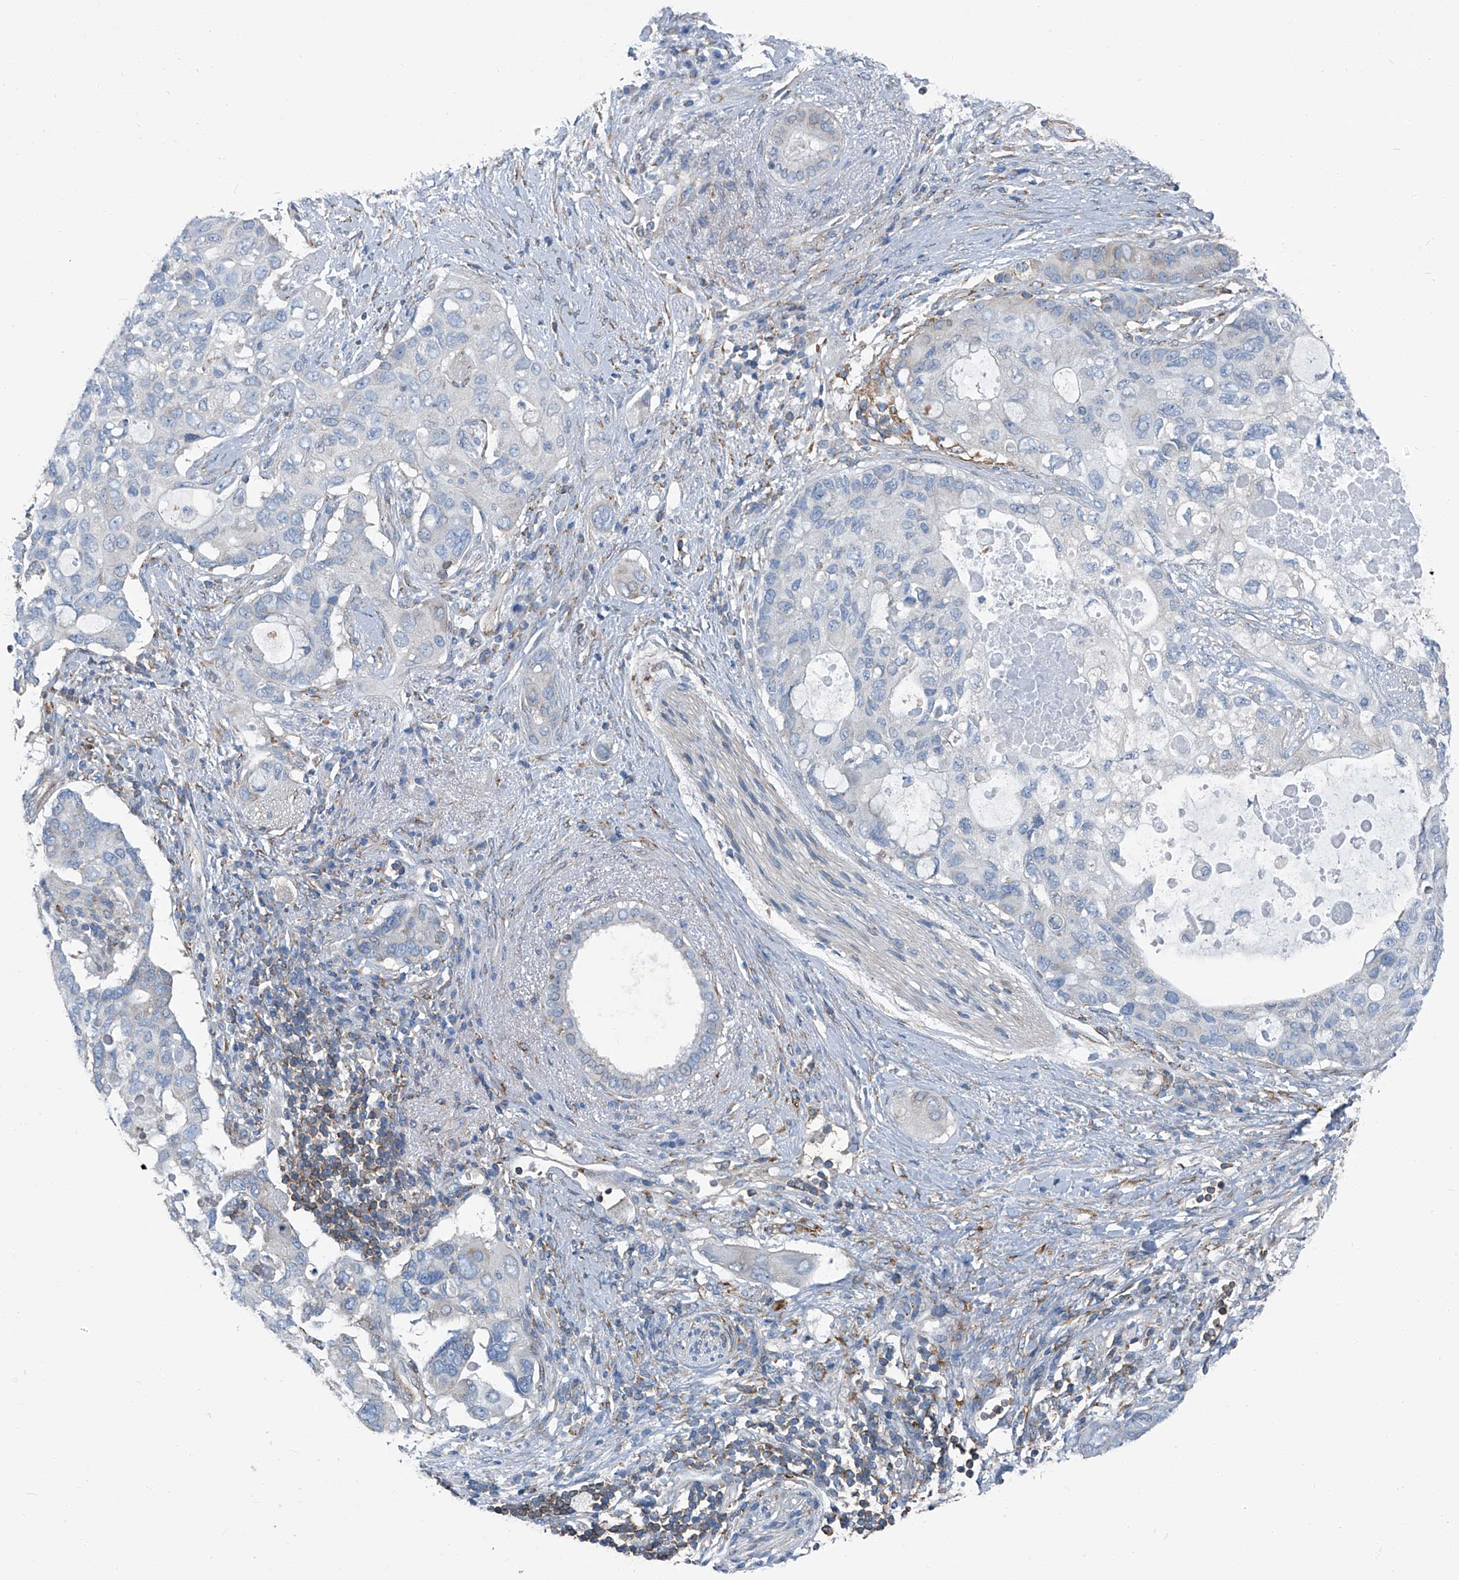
{"staining": {"intensity": "negative", "quantity": "none", "location": "none"}, "tissue": "pancreatic cancer", "cell_type": "Tumor cells", "image_type": "cancer", "snomed": [{"axis": "morphology", "description": "Adenocarcinoma, NOS"}, {"axis": "topography", "description": "Pancreas"}], "caption": "This is a micrograph of IHC staining of pancreatic adenocarcinoma, which shows no staining in tumor cells. (DAB immunohistochemistry with hematoxylin counter stain).", "gene": "SEPTIN7", "patient": {"sex": "female", "age": 56}}